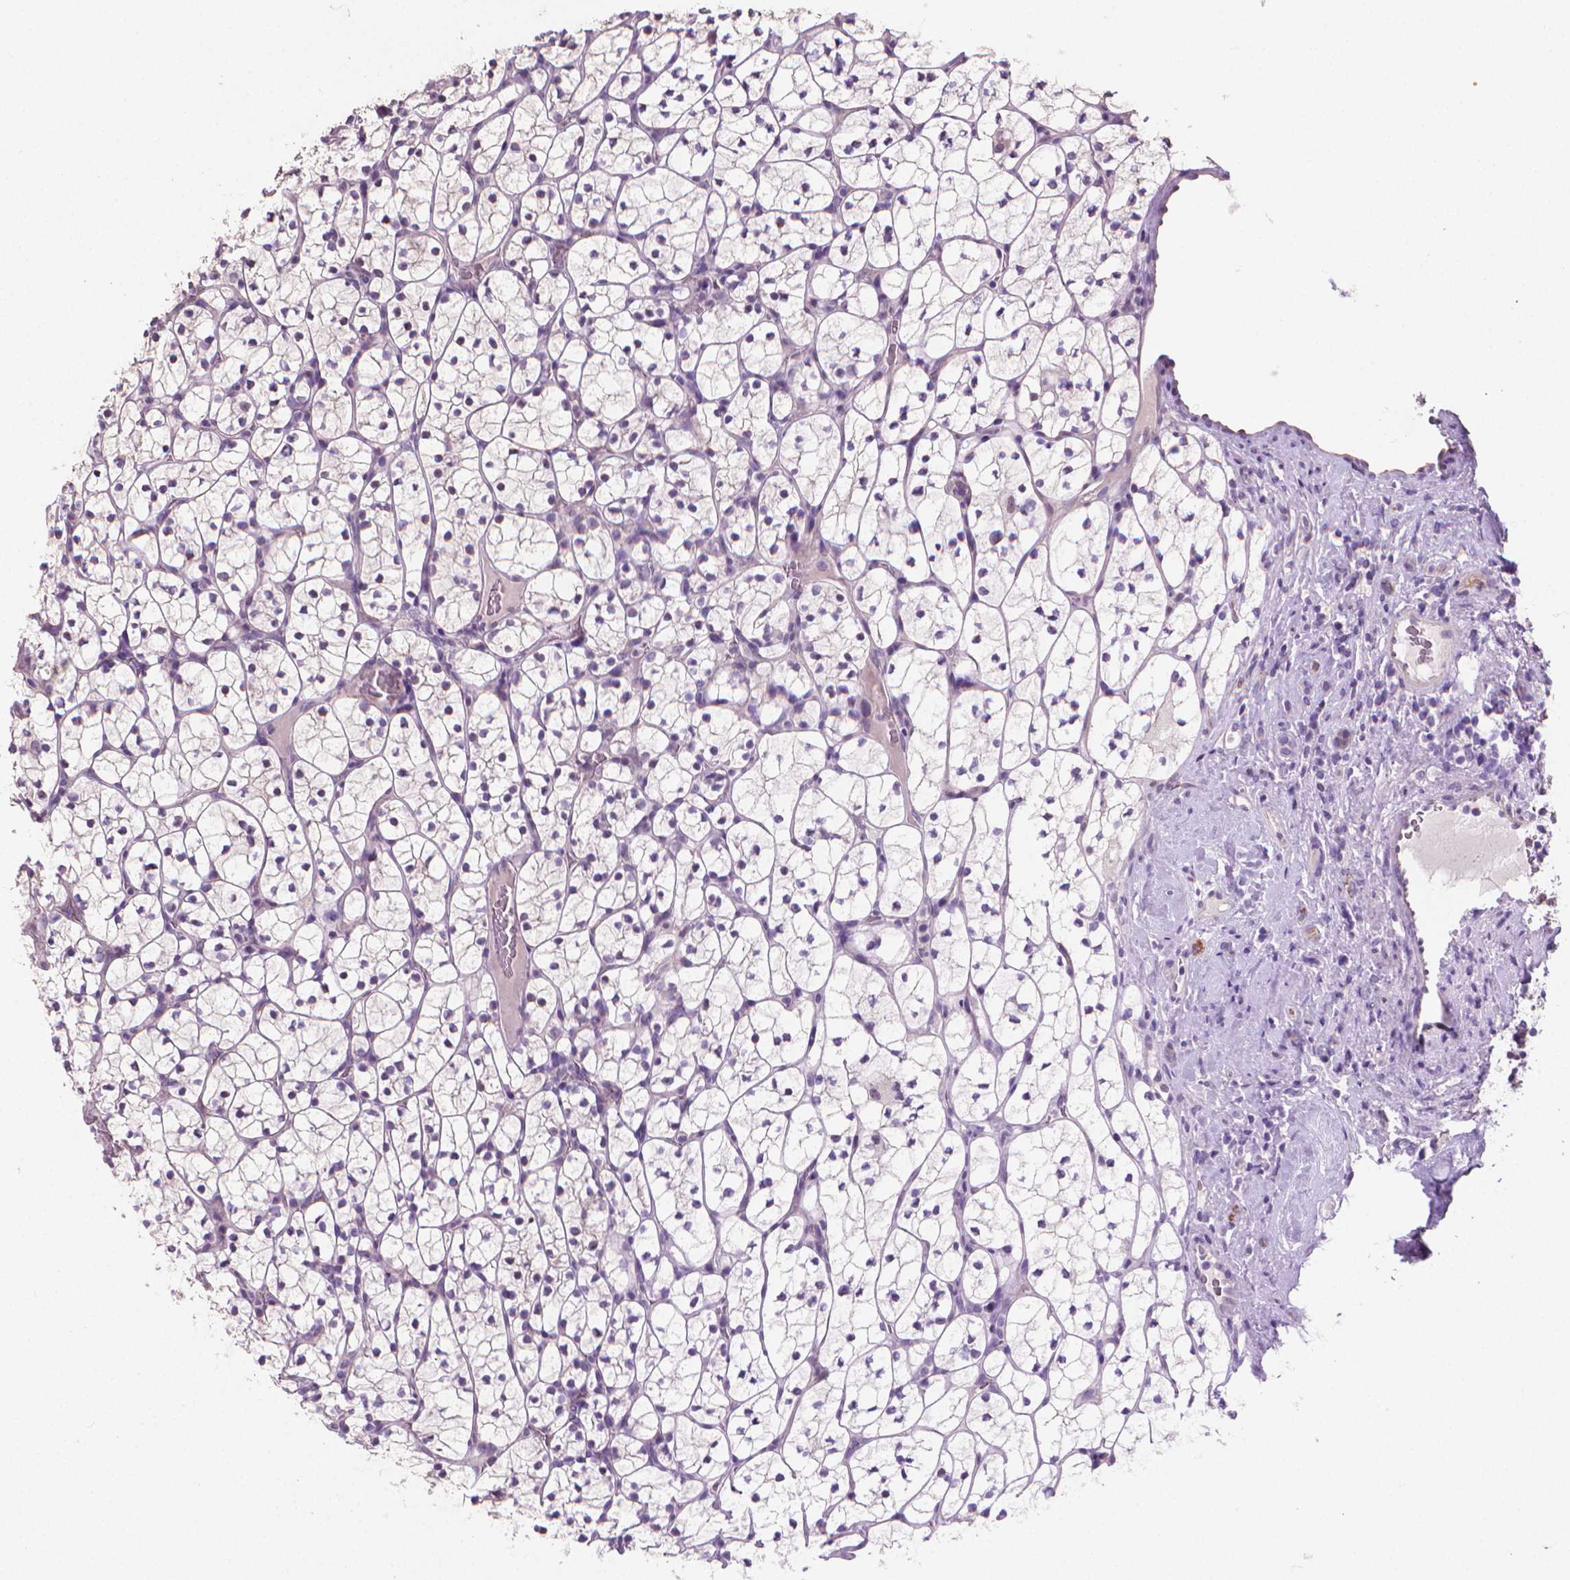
{"staining": {"intensity": "negative", "quantity": "none", "location": "none"}, "tissue": "renal cancer", "cell_type": "Tumor cells", "image_type": "cancer", "snomed": [{"axis": "morphology", "description": "Adenocarcinoma, NOS"}, {"axis": "topography", "description": "Kidney"}], "caption": "High power microscopy photomicrograph of an immunohistochemistry (IHC) photomicrograph of adenocarcinoma (renal), revealing no significant expression in tumor cells.", "gene": "CLXN", "patient": {"sex": "female", "age": 89}}